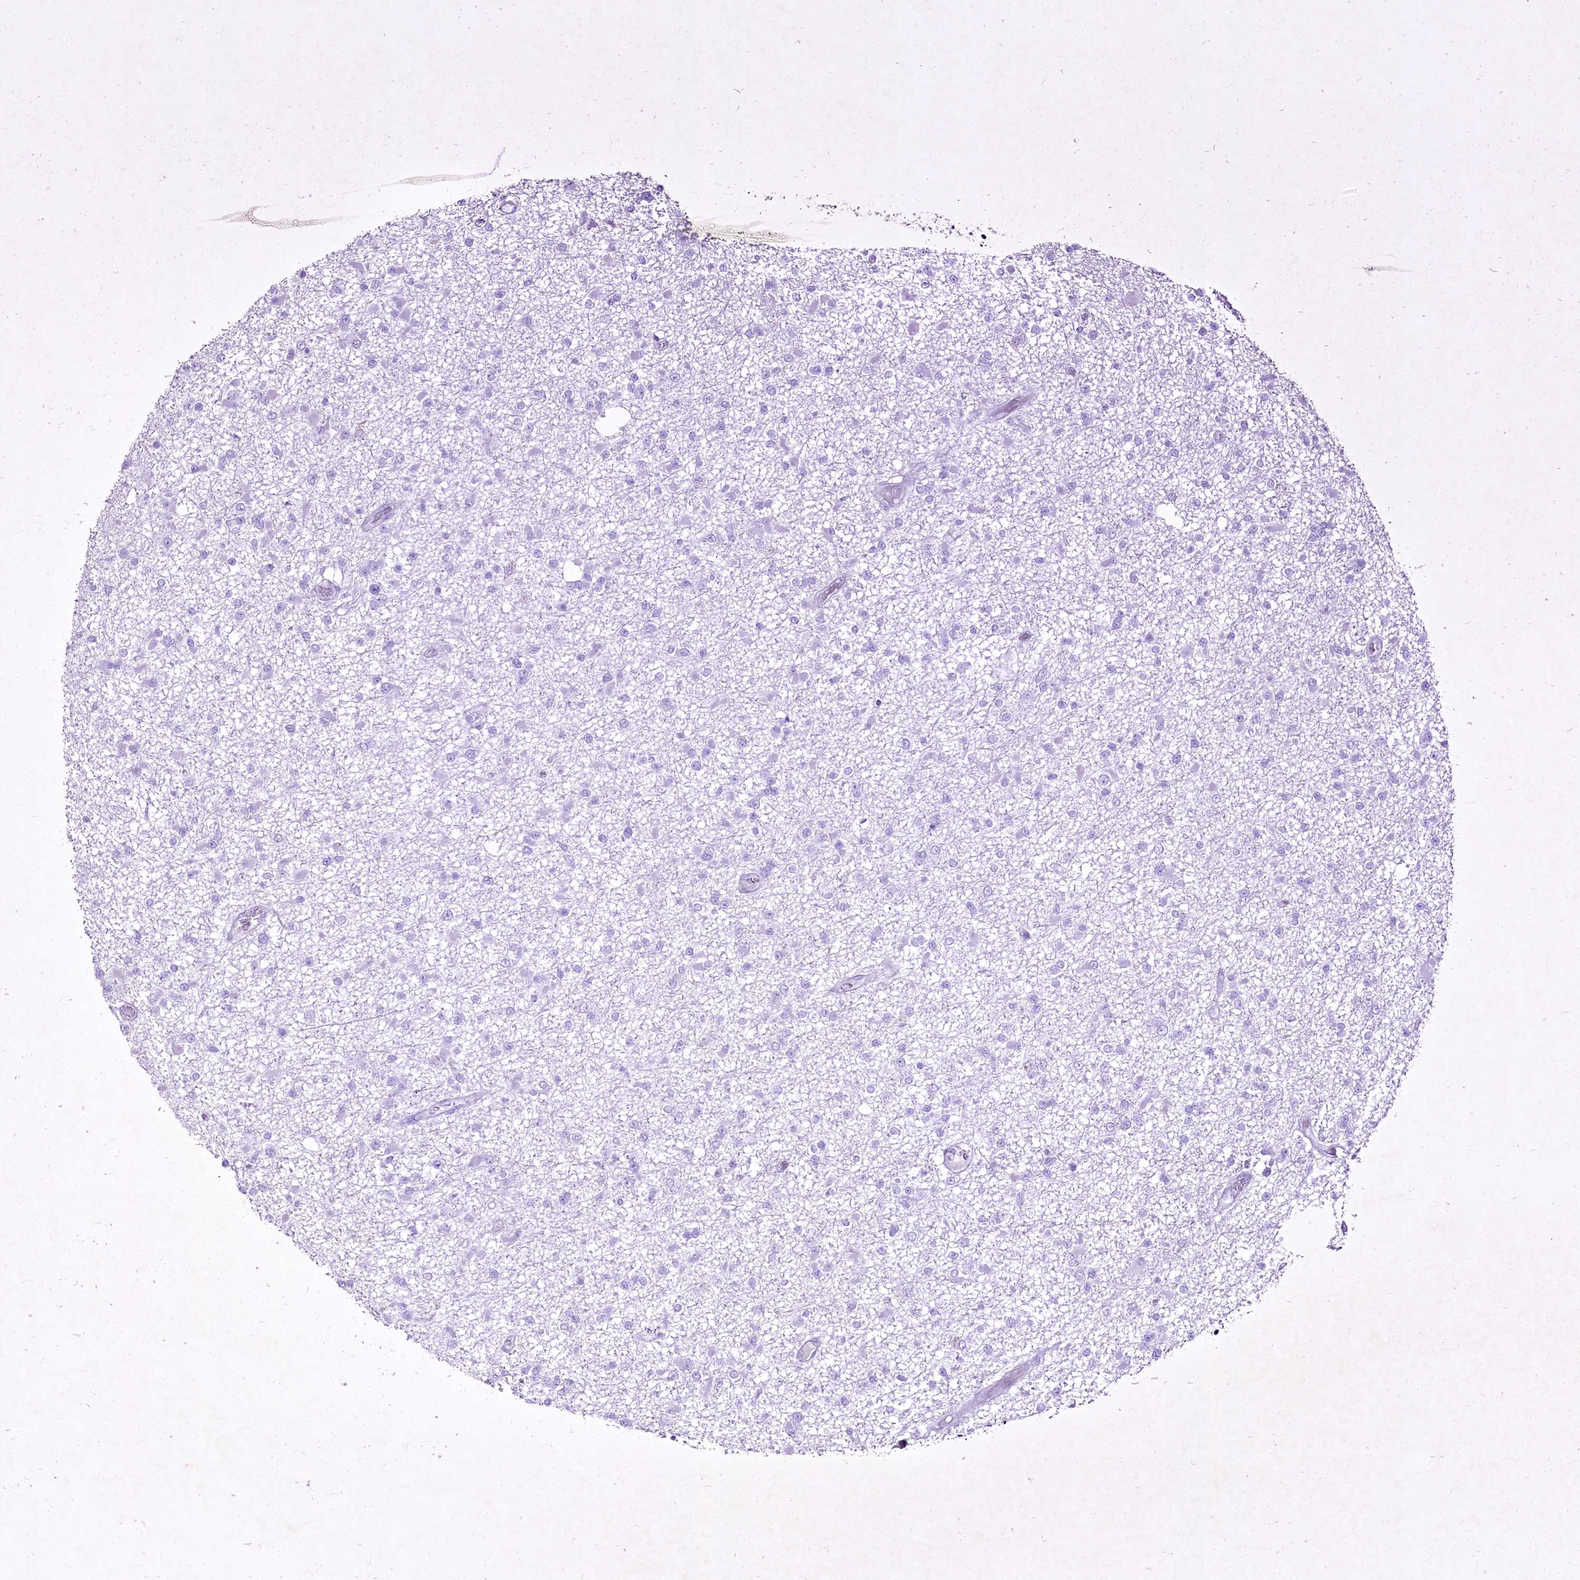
{"staining": {"intensity": "negative", "quantity": "none", "location": "none"}, "tissue": "glioma", "cell_type": "Tumor cells", "image_type": "cancer", "snomed": [{"axis": "morphology", "description": "Glioma, malignant, Low grade"}, {"axis": "topography", "description": "Brain"}], "caption": "High power microscopy photomicrograph of an immunohistochemistry (IHC) image of glioma, revealing no significant expression in tumor cells.", "gene": "FAM209B", "patient": {"sex": "female", "age": 22}}